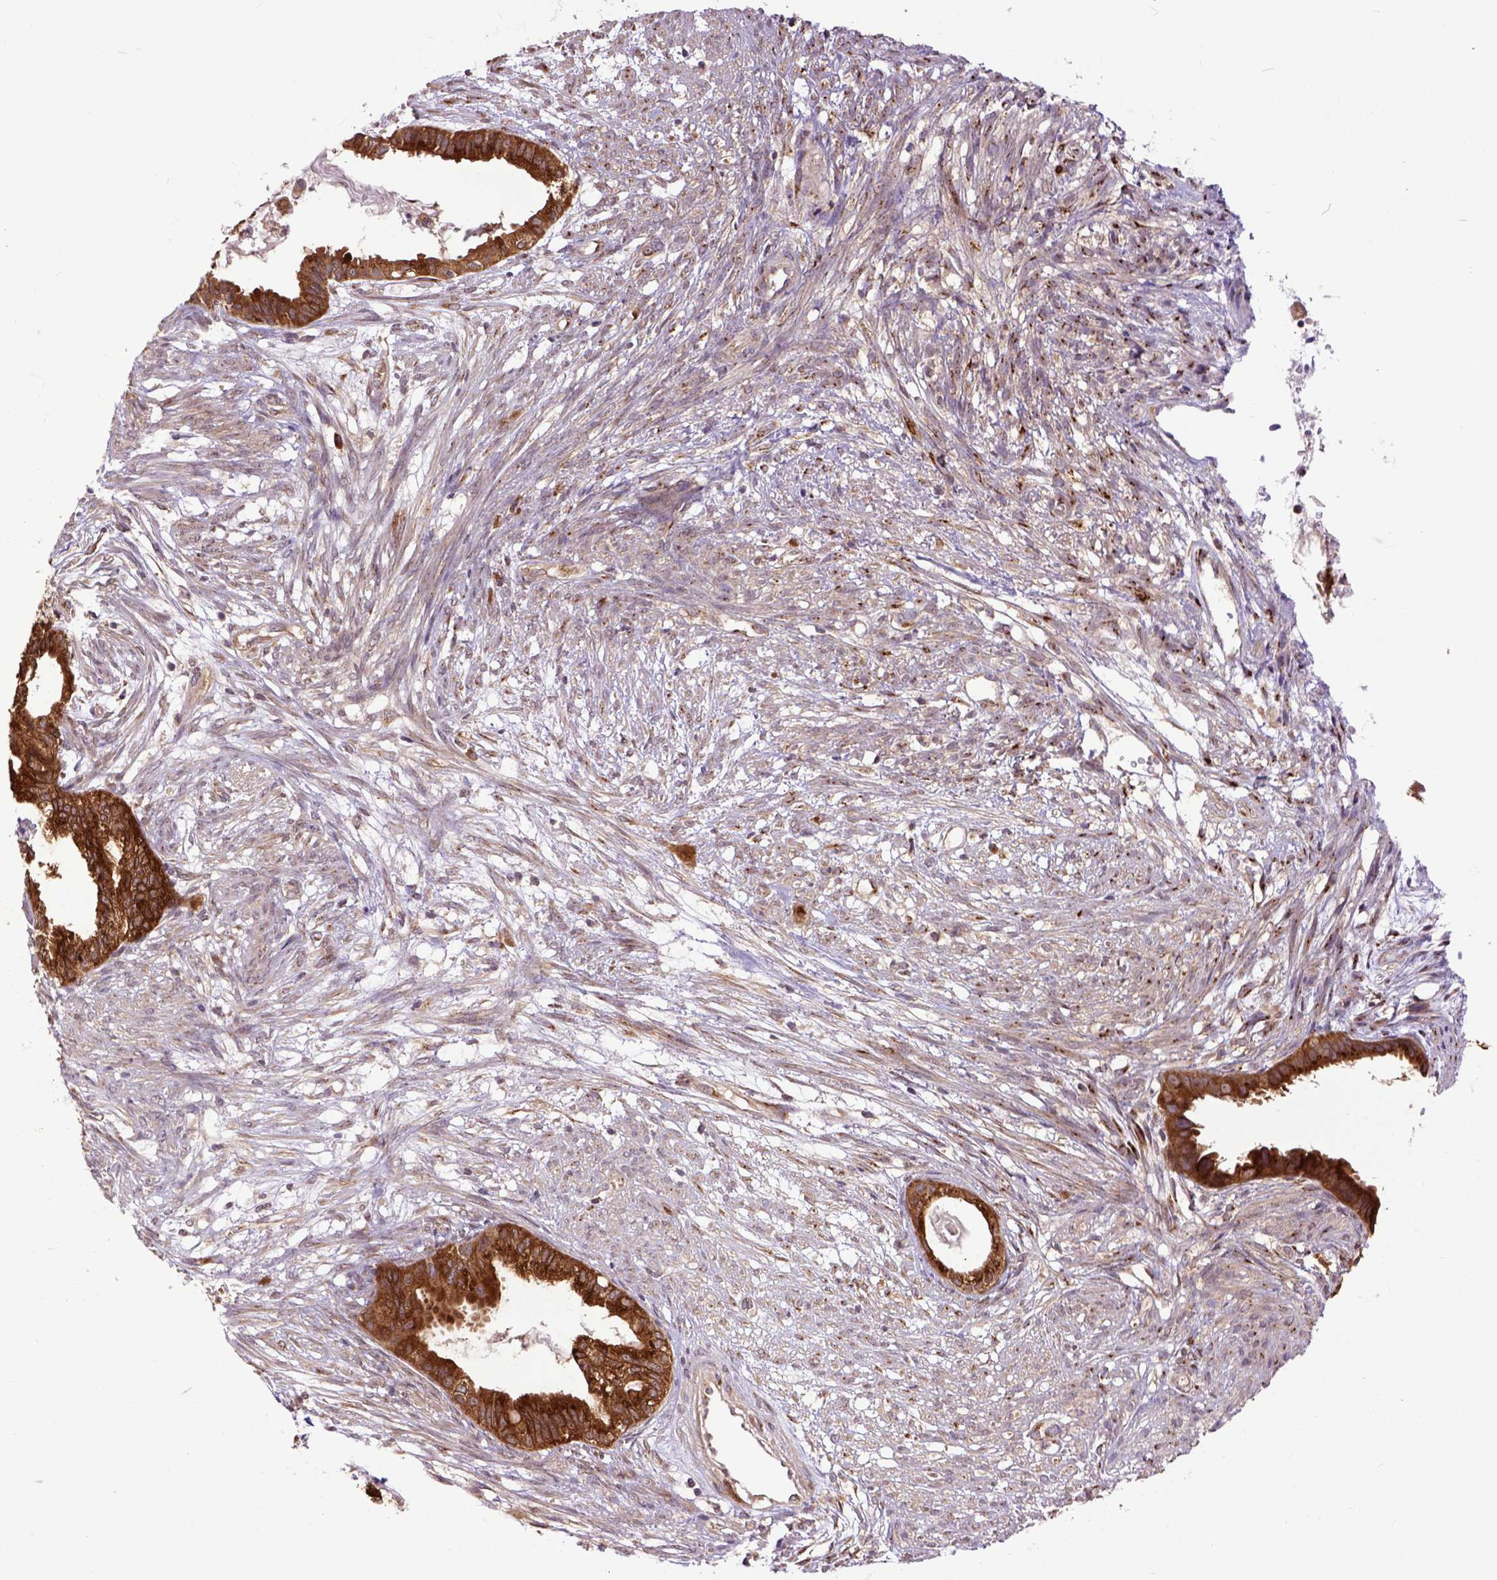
{"staining": {"intensity": "strong", "quantity": ">75%", "location": "cytoplasmic/membranous"}, "tissue": "endometrial cancer", "cell_type": "Tumor cells", "image_type": "cancer", "snomed": [{"axis": "morphology", "description": "Adenocarcinoma, NOS"}, {"axis": "topography", "description": "Endometrium"}], "caption": "Immunohistochemical staining of endometrial cancer reveals strong cytoplasmic/membranous protein staining in about >75% of tumor cells.", "gene": "ARL1", "patient": {"sex": "female", "age": 86}}